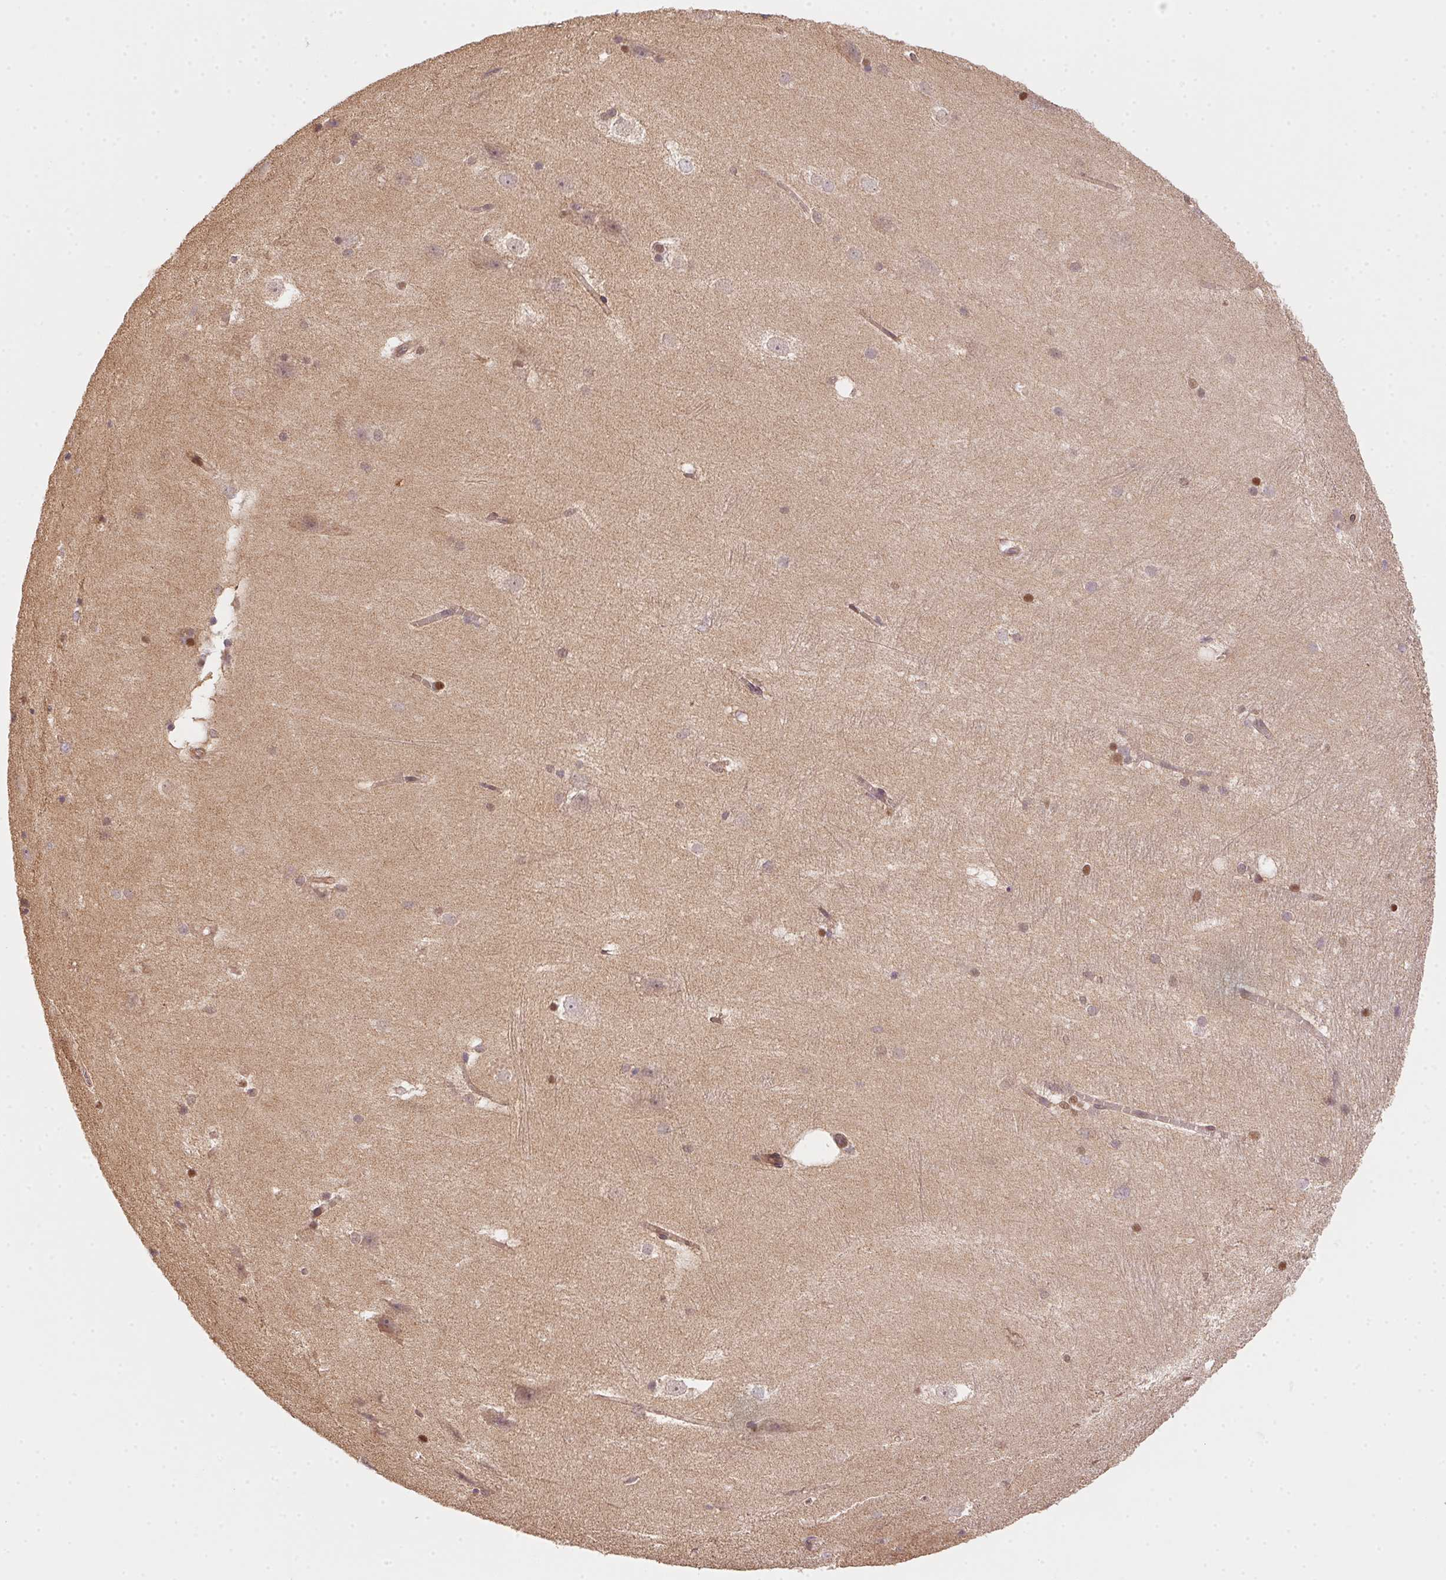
{"staining": {"intensity": "negative", "quantity": "none", "location": "none"}, "tissue": "hippocampus", "cell_type": "Glial cells", "image_type": "normal", "snomed": [{"axis": "morphology", "description": "Normal tissue, NOS"}, {"axis": "topography", "description": "Cerebral cortex"}, {"axis": "topography", "description": "Hippocampus"}], "caption": "Immunohistochemical staining of benign hippocampus reveals no significant positivity in glial cells. The staining was performed using DAB to visualize the protein expression in brown, while the nuclei were stained in blue with hematoxylin (Magnification: 20x).", "gene": "MEX3D", "patient": {"sex": "female", "age": 19}}